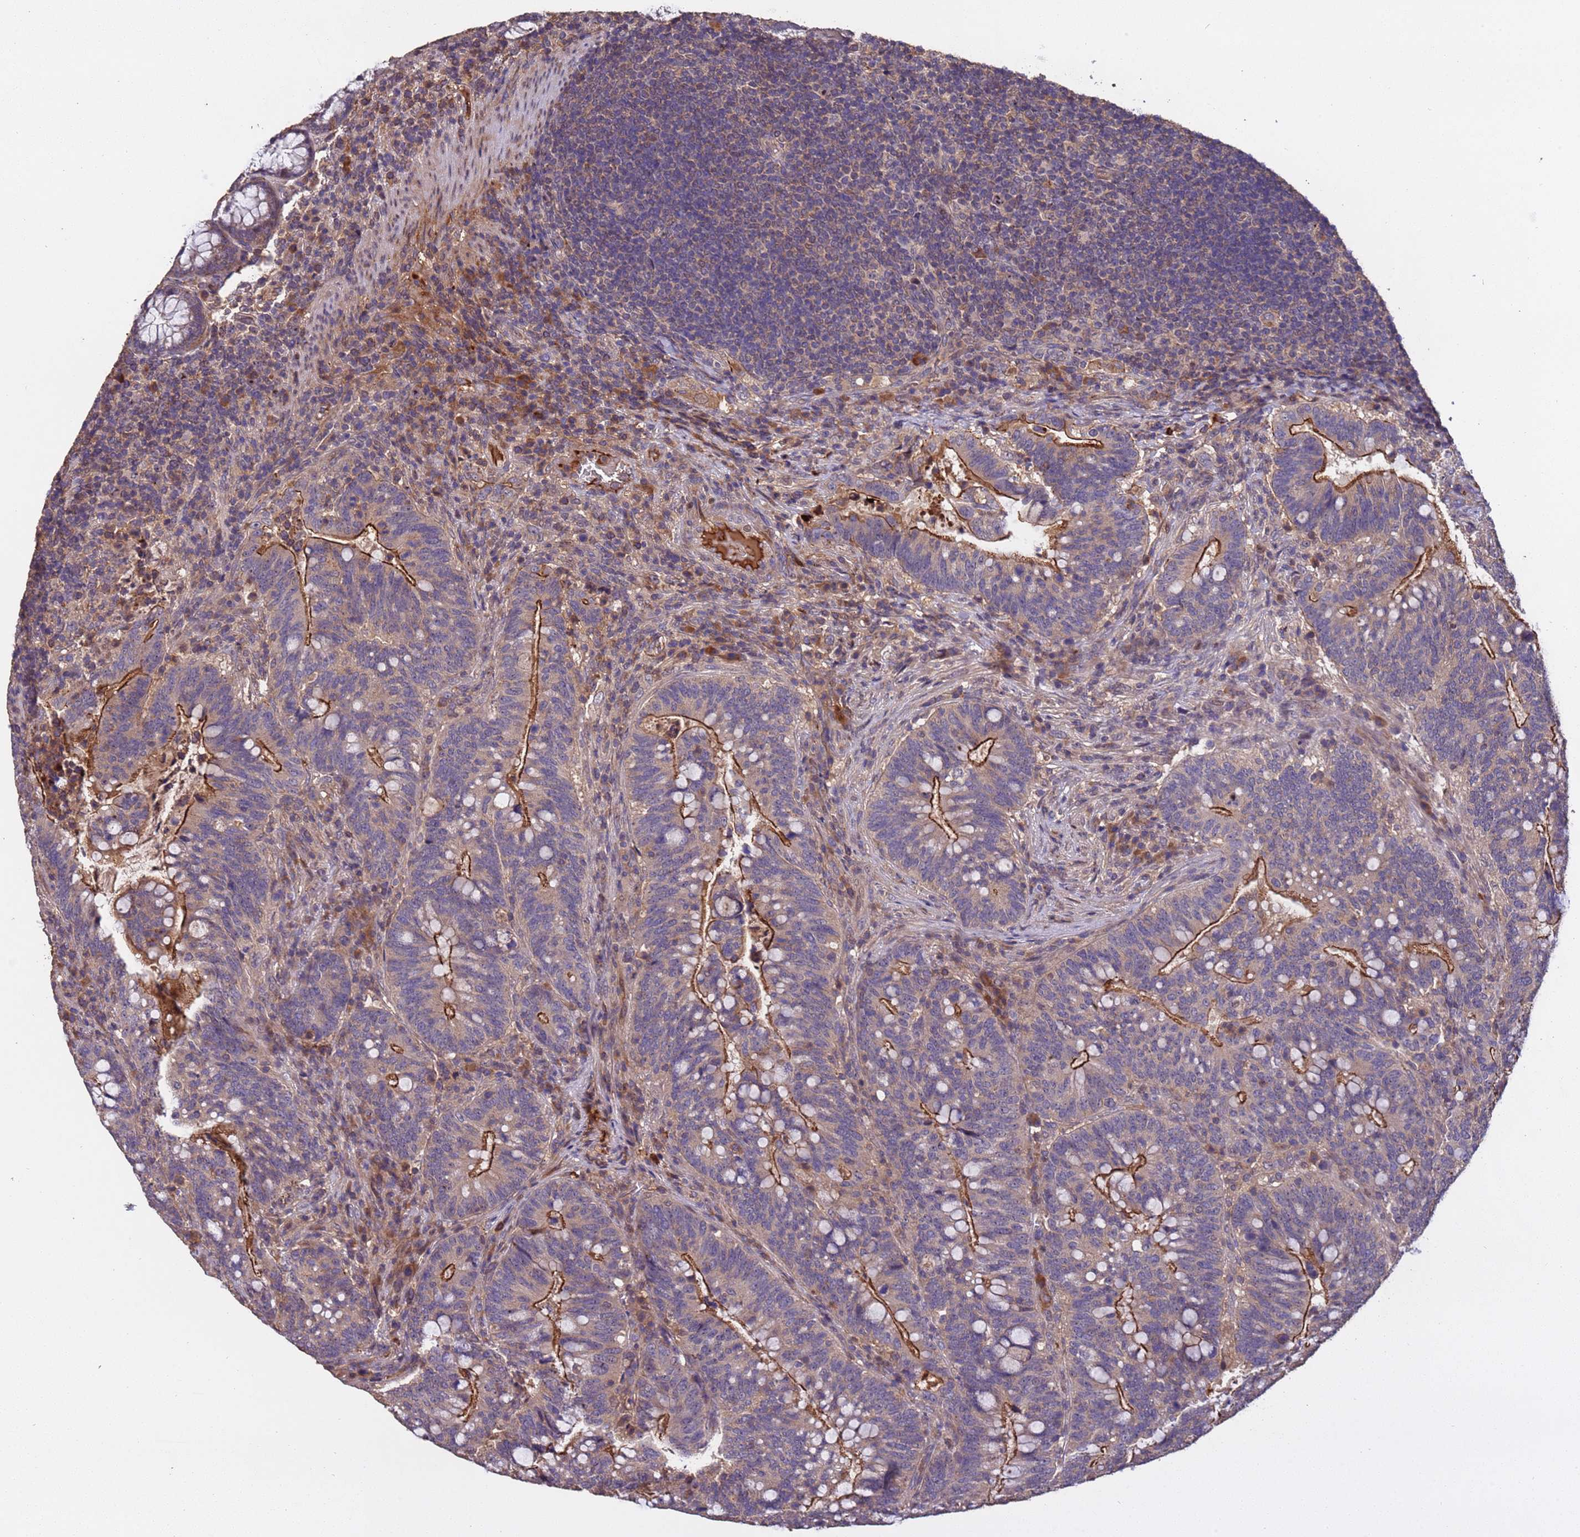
{"staining": {"intensity": "moderate", "quantity": "25%-75%", "location": "cytoplasmic/membranous"}, "tissue": "colorectal cancer", "cell_type": "Tumor cells", "image_type": "cancer", "snomed": [{"axis": "morphology", "description": "Normal tissue, NOS"}, {"axis": "morphology", "description": "Adenocarcinoma, NOS"}, {"axis": "topography", "description": "Colon"}], "caption": "An immunohistochemistry (IHC) micrograph of tumor tissue is shown. Protein staining in brown shows moderate cytoplasmic/membranous positivity in colorectal cancer (adenocarcinoma) within tumor cells.", "gene": "CCDC184", "patient": {"sex": "female", "age": 66}}